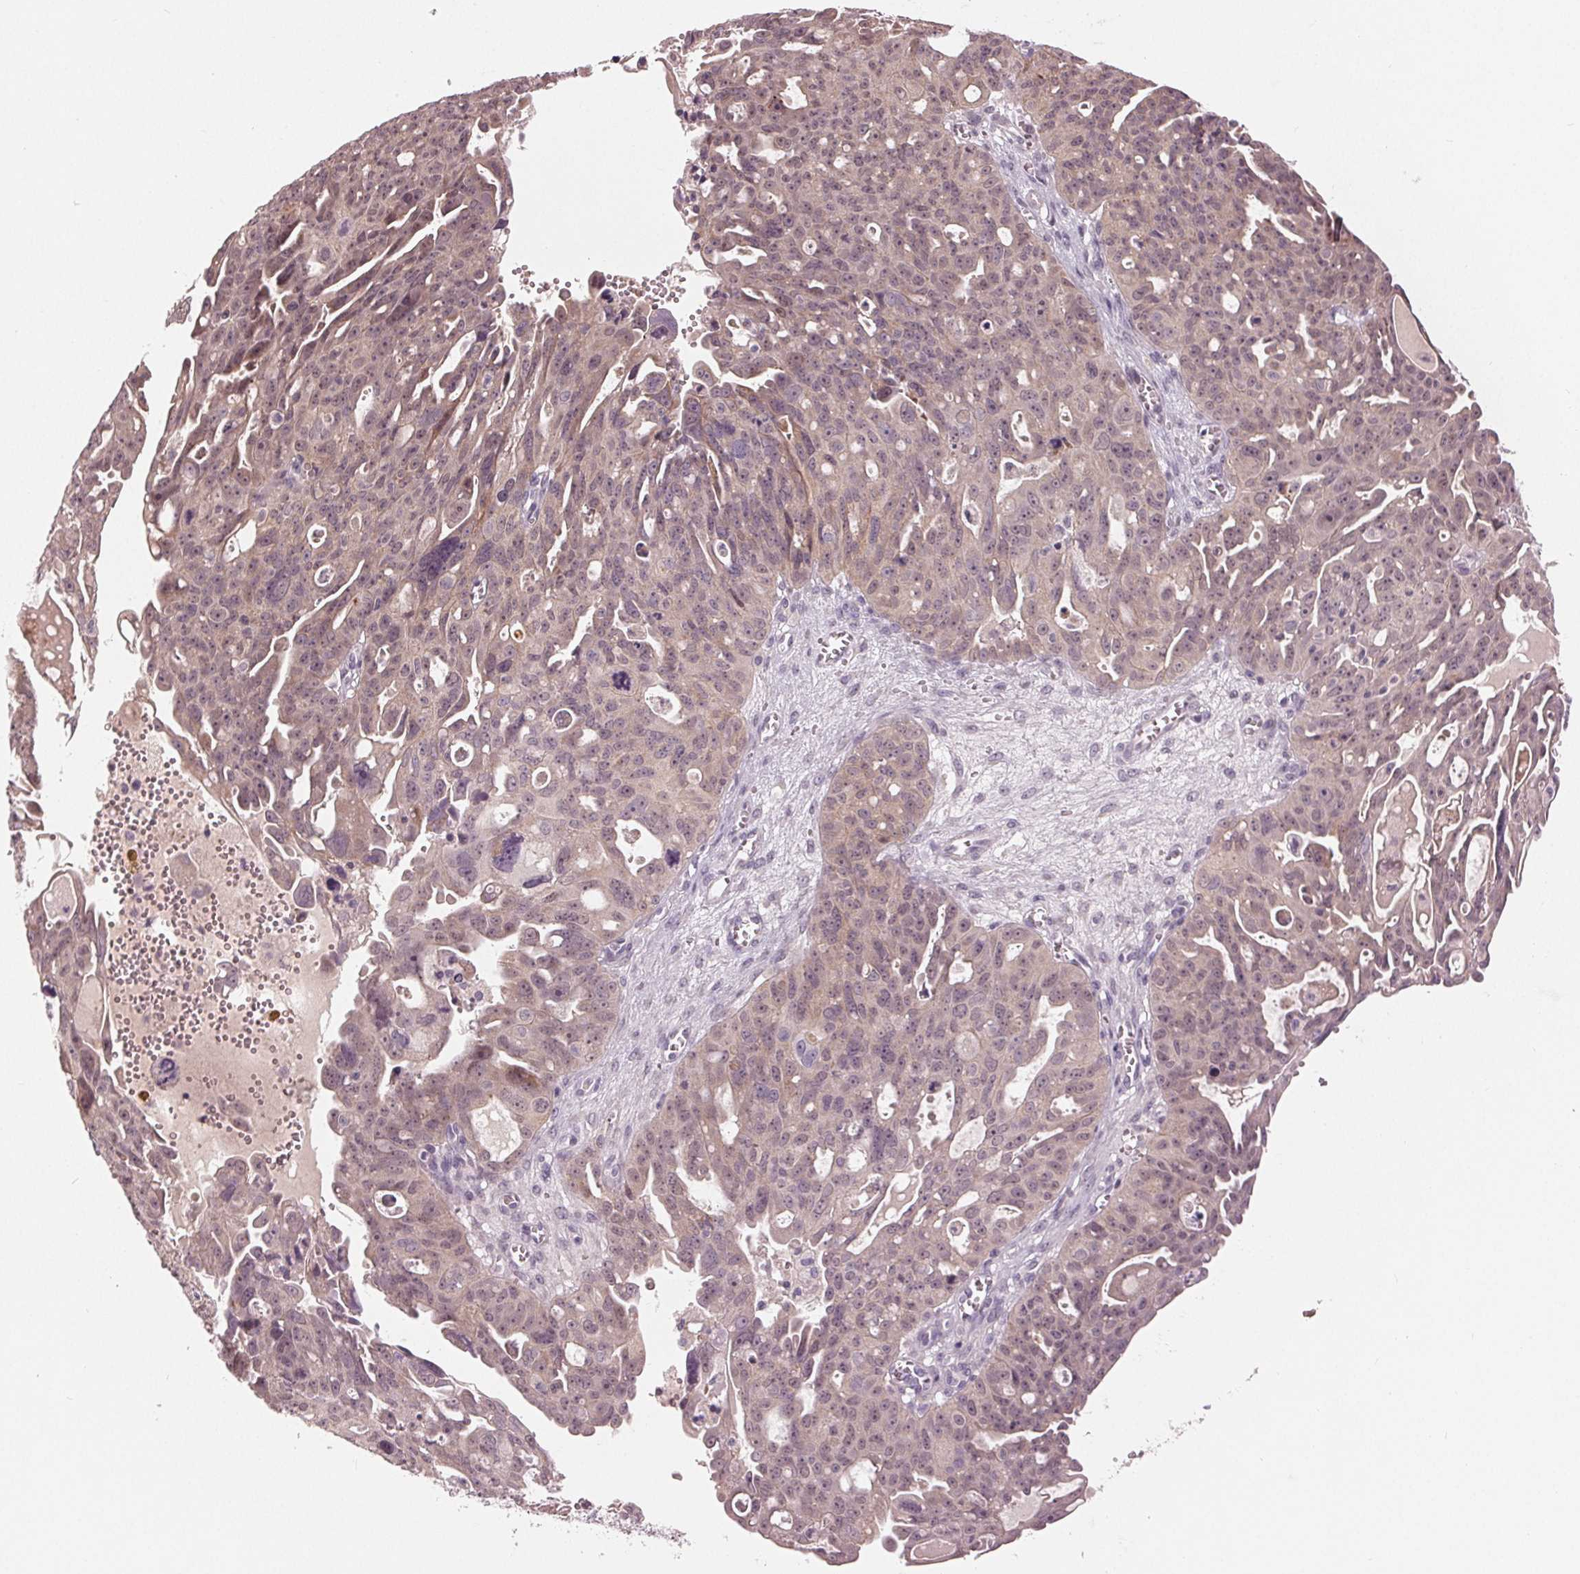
{"staining": {"intensity": "weak", "quantity": "<25%", "location": "cytoplasmic/membranous,nuclear"}, "tissue": "ovarian cancer", "cell_type": "Tumor cells", "image_type": "cancer", "snomed": [{"axis": "morphology", "description": "Carcinoma, endometroid"}, {"axis": "topography", "description": "Ovary"}], "caption": "Photomicrograph shows no significant protein positivity in tumor cells of ovarian cancer.", "gene": "ZNF605", "patient": {"sex": "female", "age": 70}}